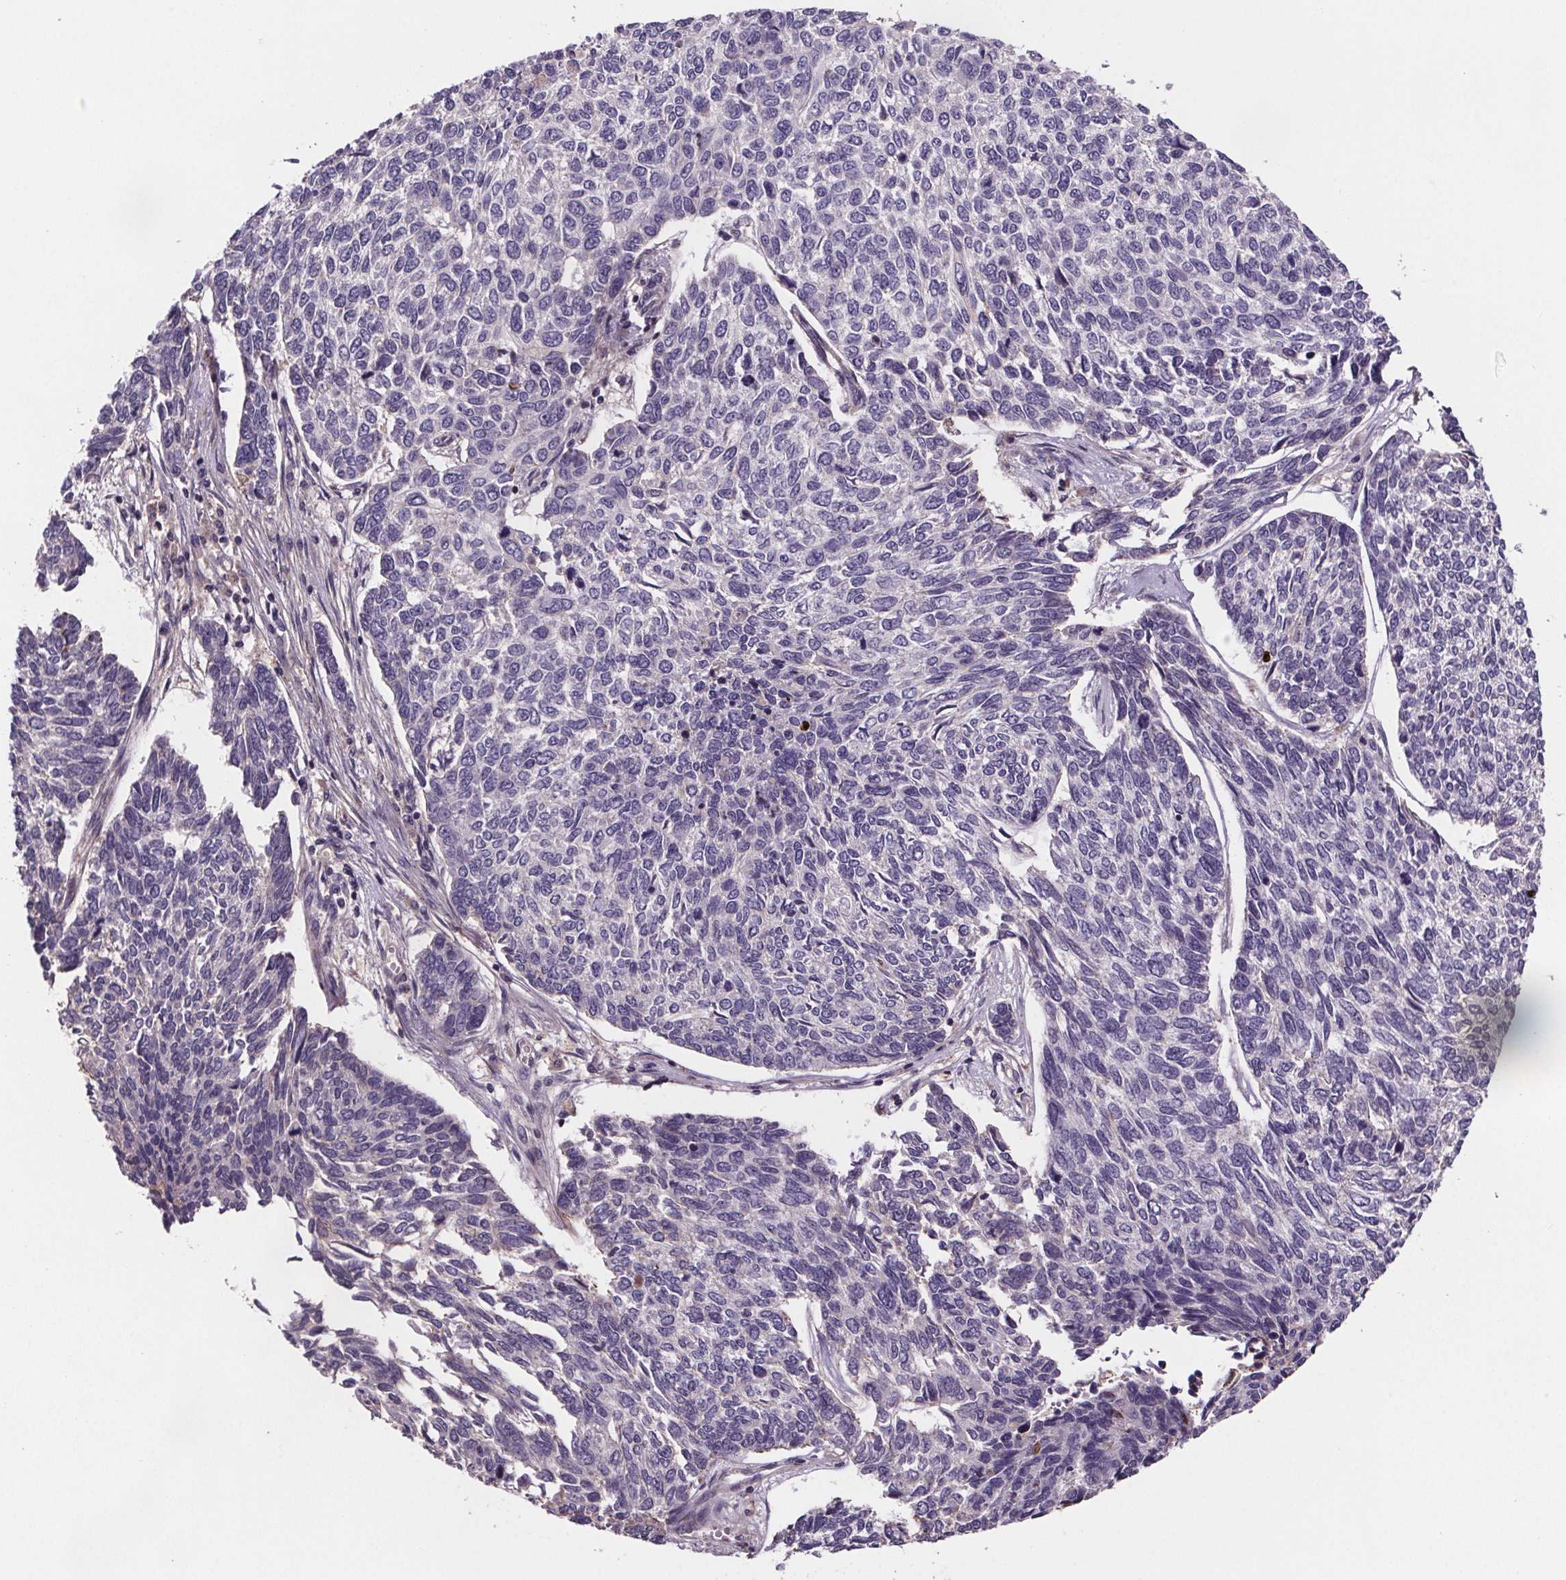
{"staining": {"intensity": "negative", "quantity": "none", "location": "none"}, "tissue": "skin cancer", "cell_type": "Tumor cells", "image_type": "cancer", "snomed": [{"axis": "morphology", "description": "Basal cell carcinoma"}, {"axis": "topography", "description": "Skin"}], "caption": "There is no significant expression in tumor cells of basal cell carcinoma (skin).", "gene": "CLN3", "patient": {"sex": "female", "age": 65}}